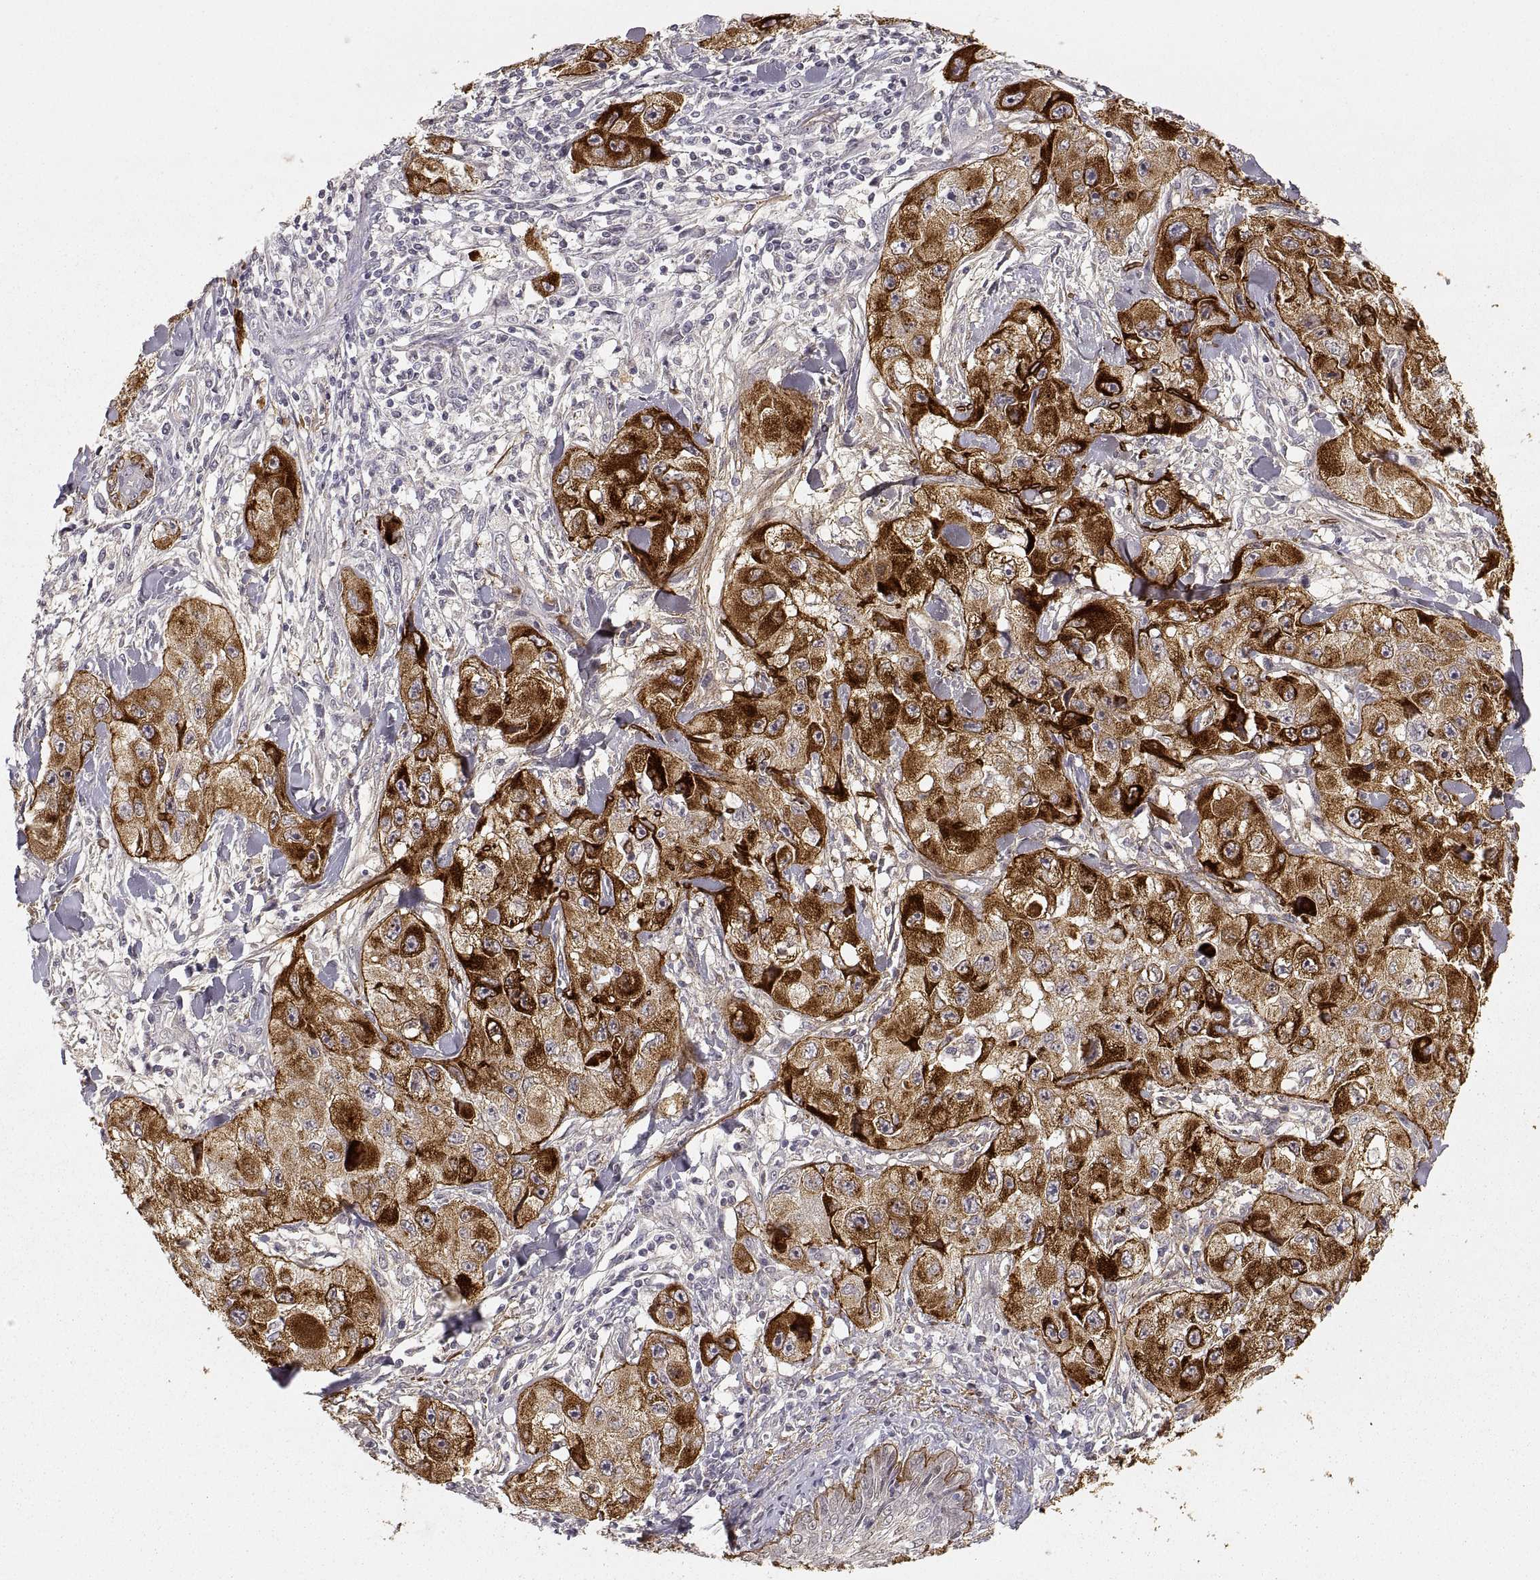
{"staining": {"intensity": "strong", "quantity": ">75%", "location": "cytoplasmic/membranous"}, "tissue": "skin cancer", "cell_type": "Tumor cells", "image_type": "cancer", "snomed": [{"axis": "morphology", "description": "Squamous cell carcinoma, NOS"}, {"axis": "topography", "description": "Skin"}, {"axis": "topography", "description": "Subcutis"}], "caption": "Skin cancer (squamous cell carcinoma) stained with a protein marker shows strong staining in tumor cells.", "gene": "LAMC2", "patient": {"sex": "male", "age": 73}}